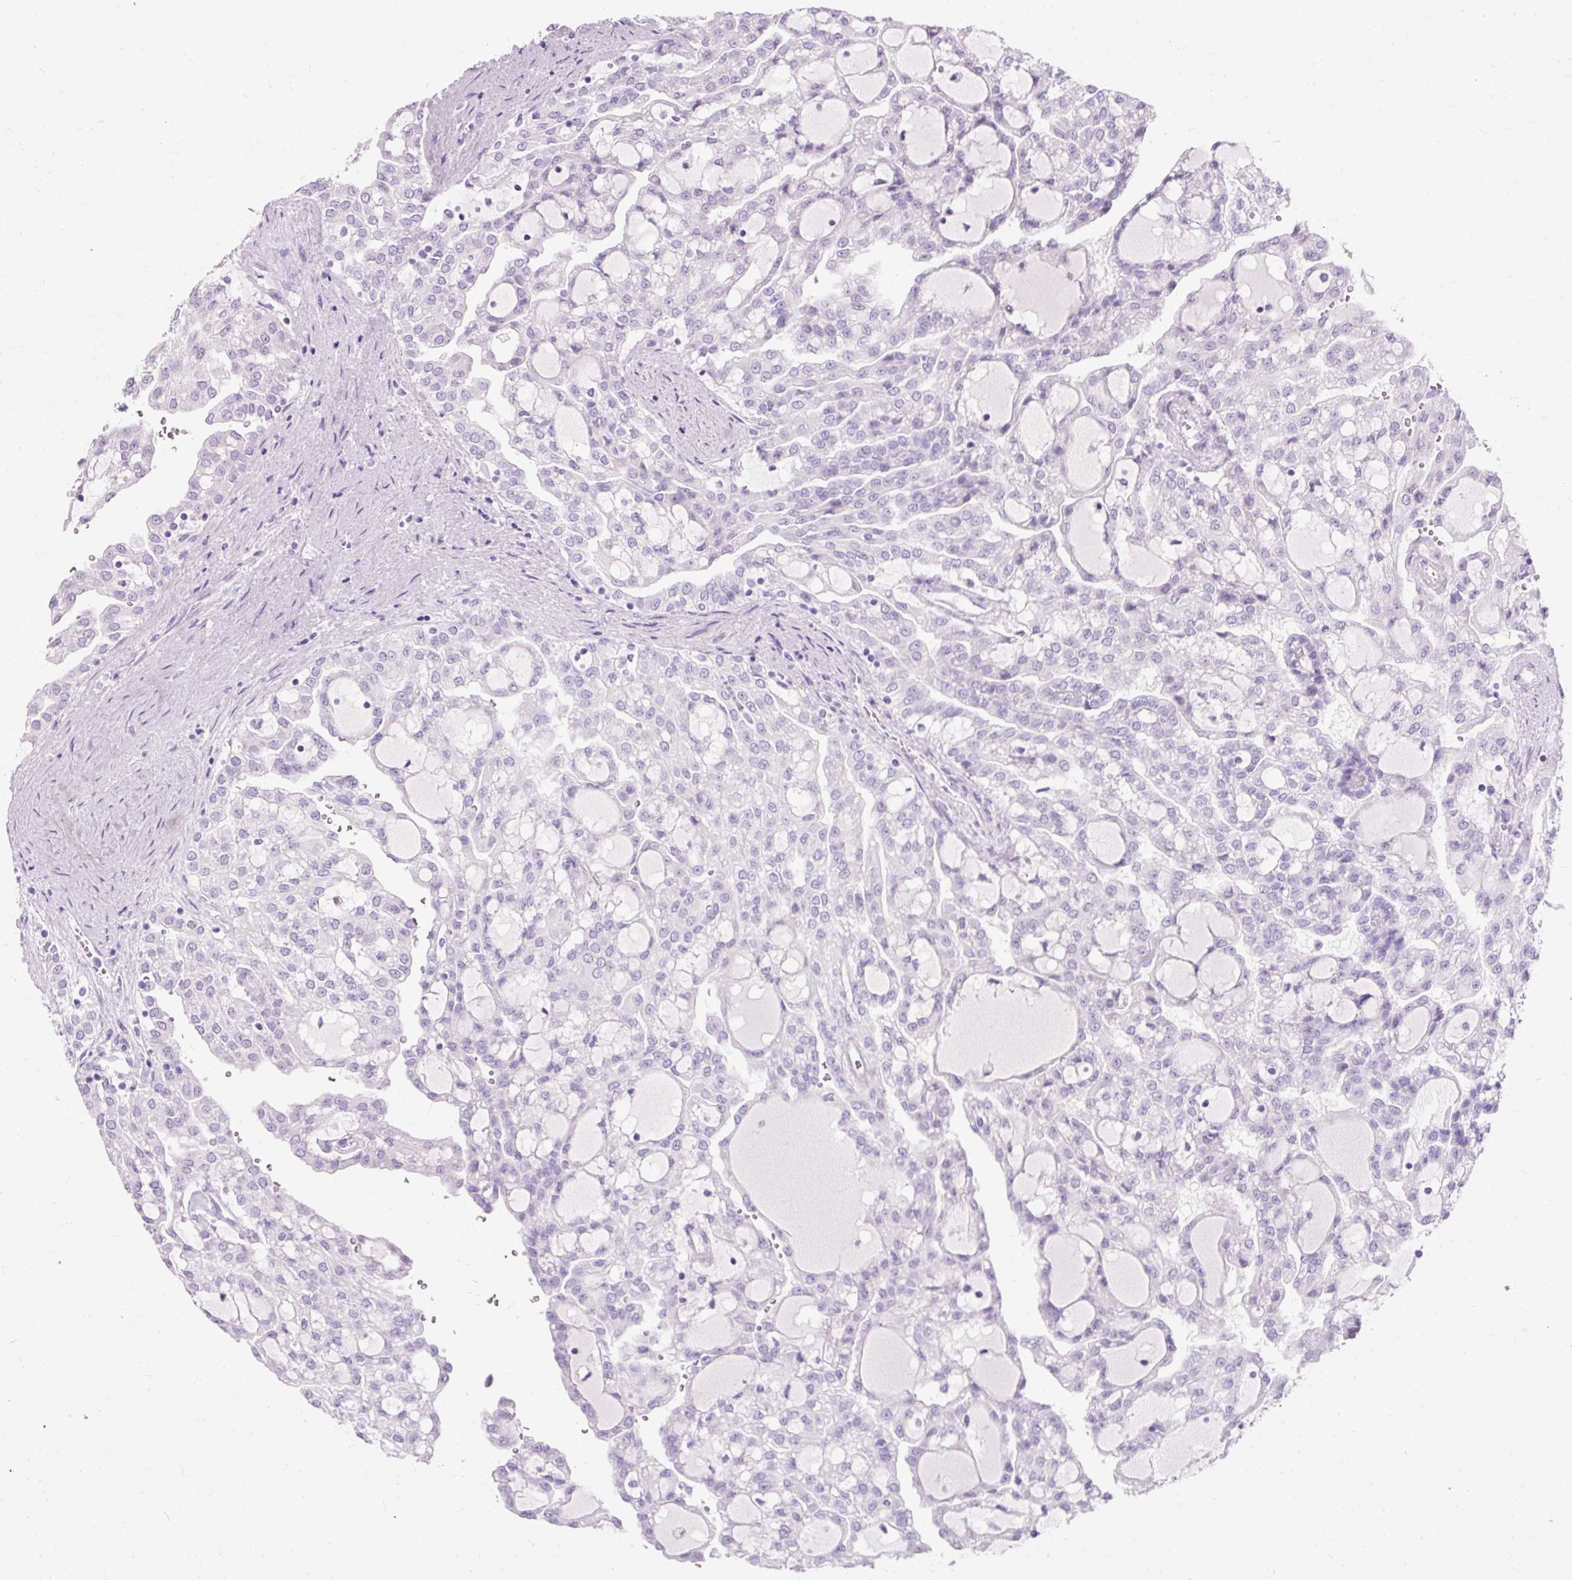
{"staining": {"intensity": "negative", "quantity": "none", "location": "none"}, "tissue": "renal cancer", "cell_type": "Tumor cells", "image_type": "cancer", "snomed": [{"axis": "morphology", "description": "Adenocarcinoma, NOS"}, {"axis": "topography", "description": "Kidney"}], "caption": "The micrograph reveals no staining of tumor cells in renal cancer (adenocarcinoma).", "gene": "TMEM213", "patient": {"sex": "male", "age": 63}}